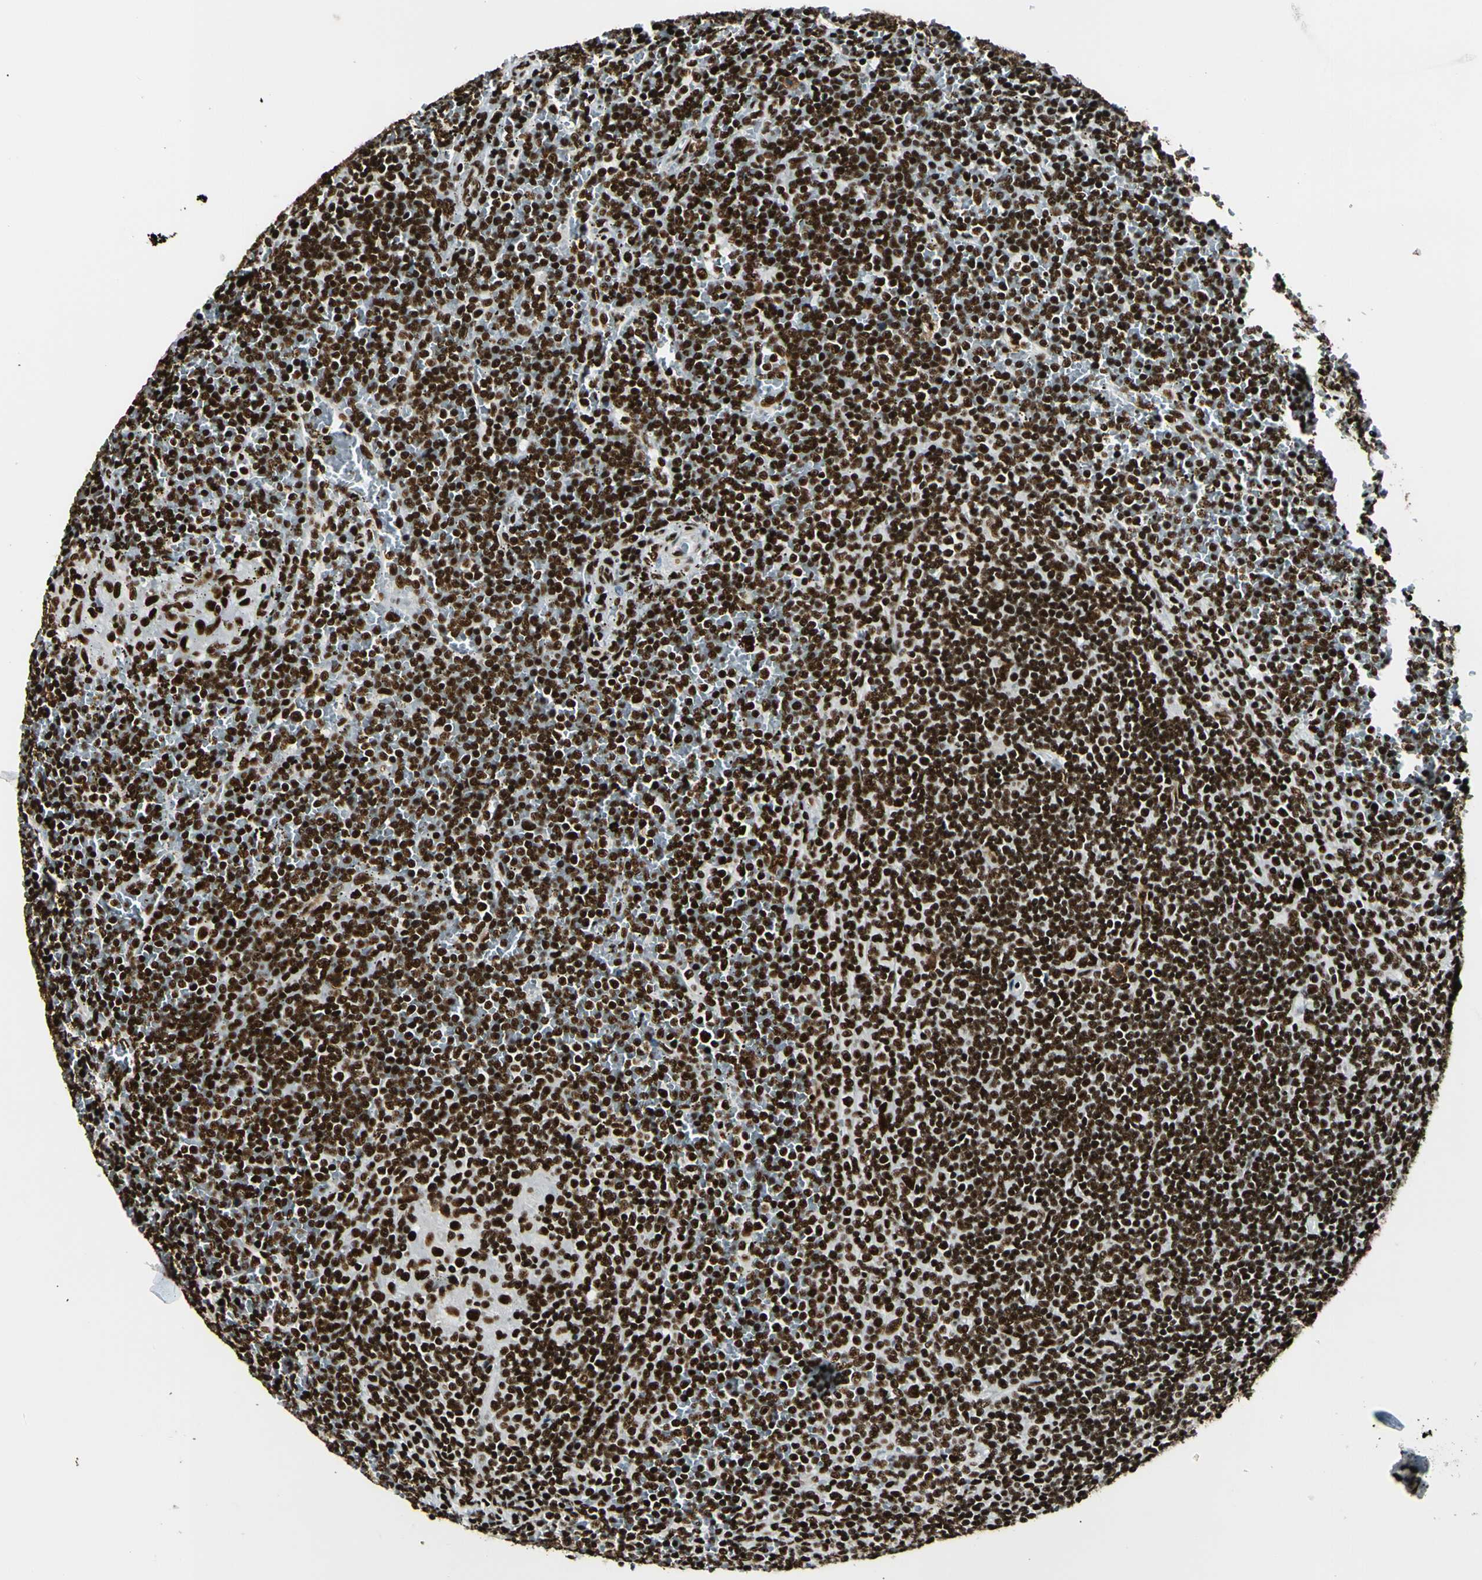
{"staining": {"intensity": "strong", "quantity": ">75%", "location": "nuclear"}, "tissue": "lymphoma", "cell_type": "Tumor cells", "image_type": "cancer", "snomed": [{"axis": "morphology", "description": "Malignant lymphoma, non-Hodgkin's type, Low grade"}, {"axis": "topography", "description": "Spleen"}], "caption": "The photomicrograph shows staining of lymphoma, revealing strong nuclear protein positivity (brown color) within tumor cells.", "gene": "CCAR1", "patient": {"sex": "female", "age": 19}}